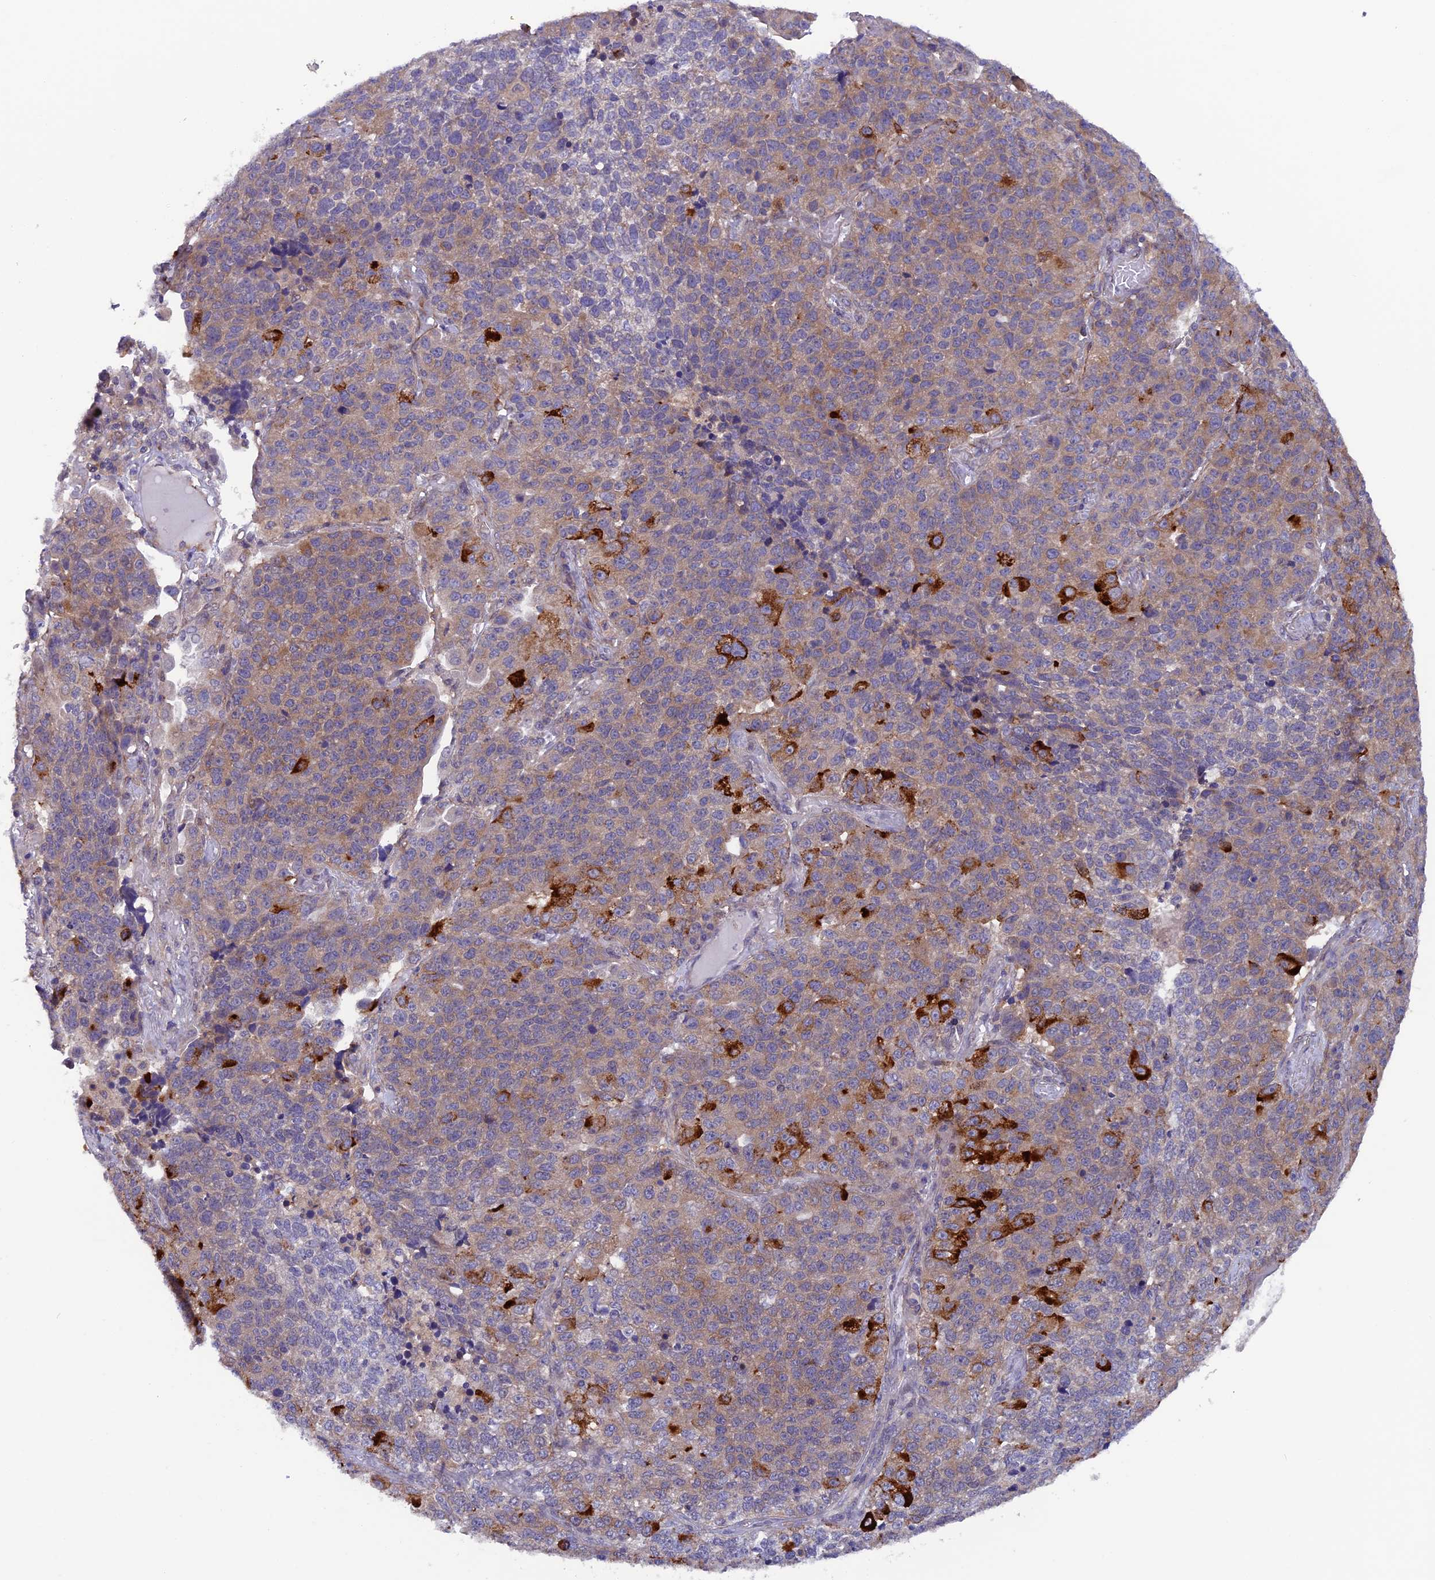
{"staining": {"intensity": "strong", "quantity": "<25%", "location": "cytoplasmic/membranous"}, "tissue": "lung cancer", "cell_type": "Tumor cells", "image_type": "cancer", "snomed": [{"axis": "morphology", "description": "Adenocarcinoma, NOS"}, {"axis": "topography", "description": "Lung"}], "caption": "Lung adenocarcinoma was stained to show a protein in brown. There is medium levels of strong cytoplasmic/membranous positivity in about <25% of tumor cells.", "gene": "MAST2", "patient": {"sex": "male", "age": 49}}